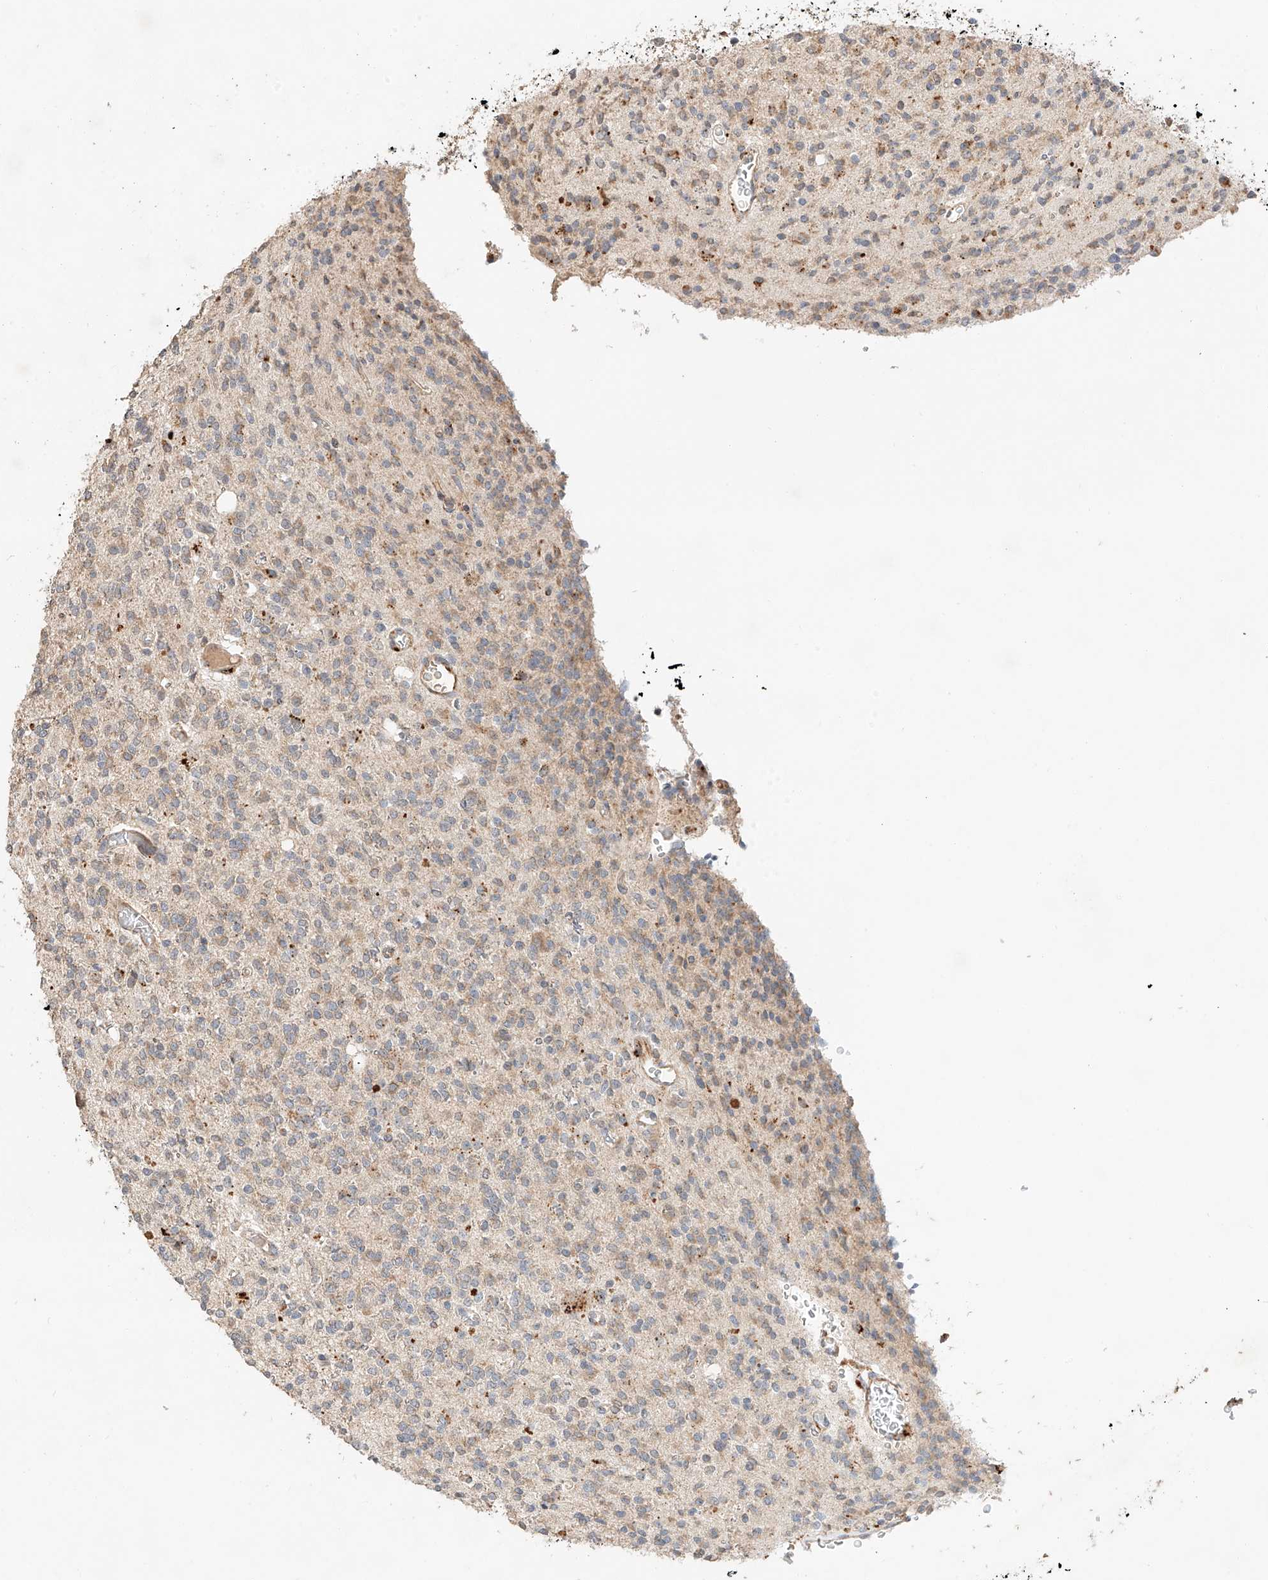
{"staining": {"intensity": "weak", "quantity": ">75%", "location": "cytoplasmic/membranous"}, "tissue": "glioma", "cell_type": "Tumor cells", "image_type": "cancer", "snomed": [{"axis": "morphology", "description": "Glioma, malignant, High grade"}, {"axis": "topography", "description": "Brain"}], "caption": "Glioma tissue reveals weak cytoplasmic/membranous positivity in about >75% of tumor cells, visualized by immunohistochemistry.", "gene": "SUSD6", "patient": {"sex": "male", "age": 34}}